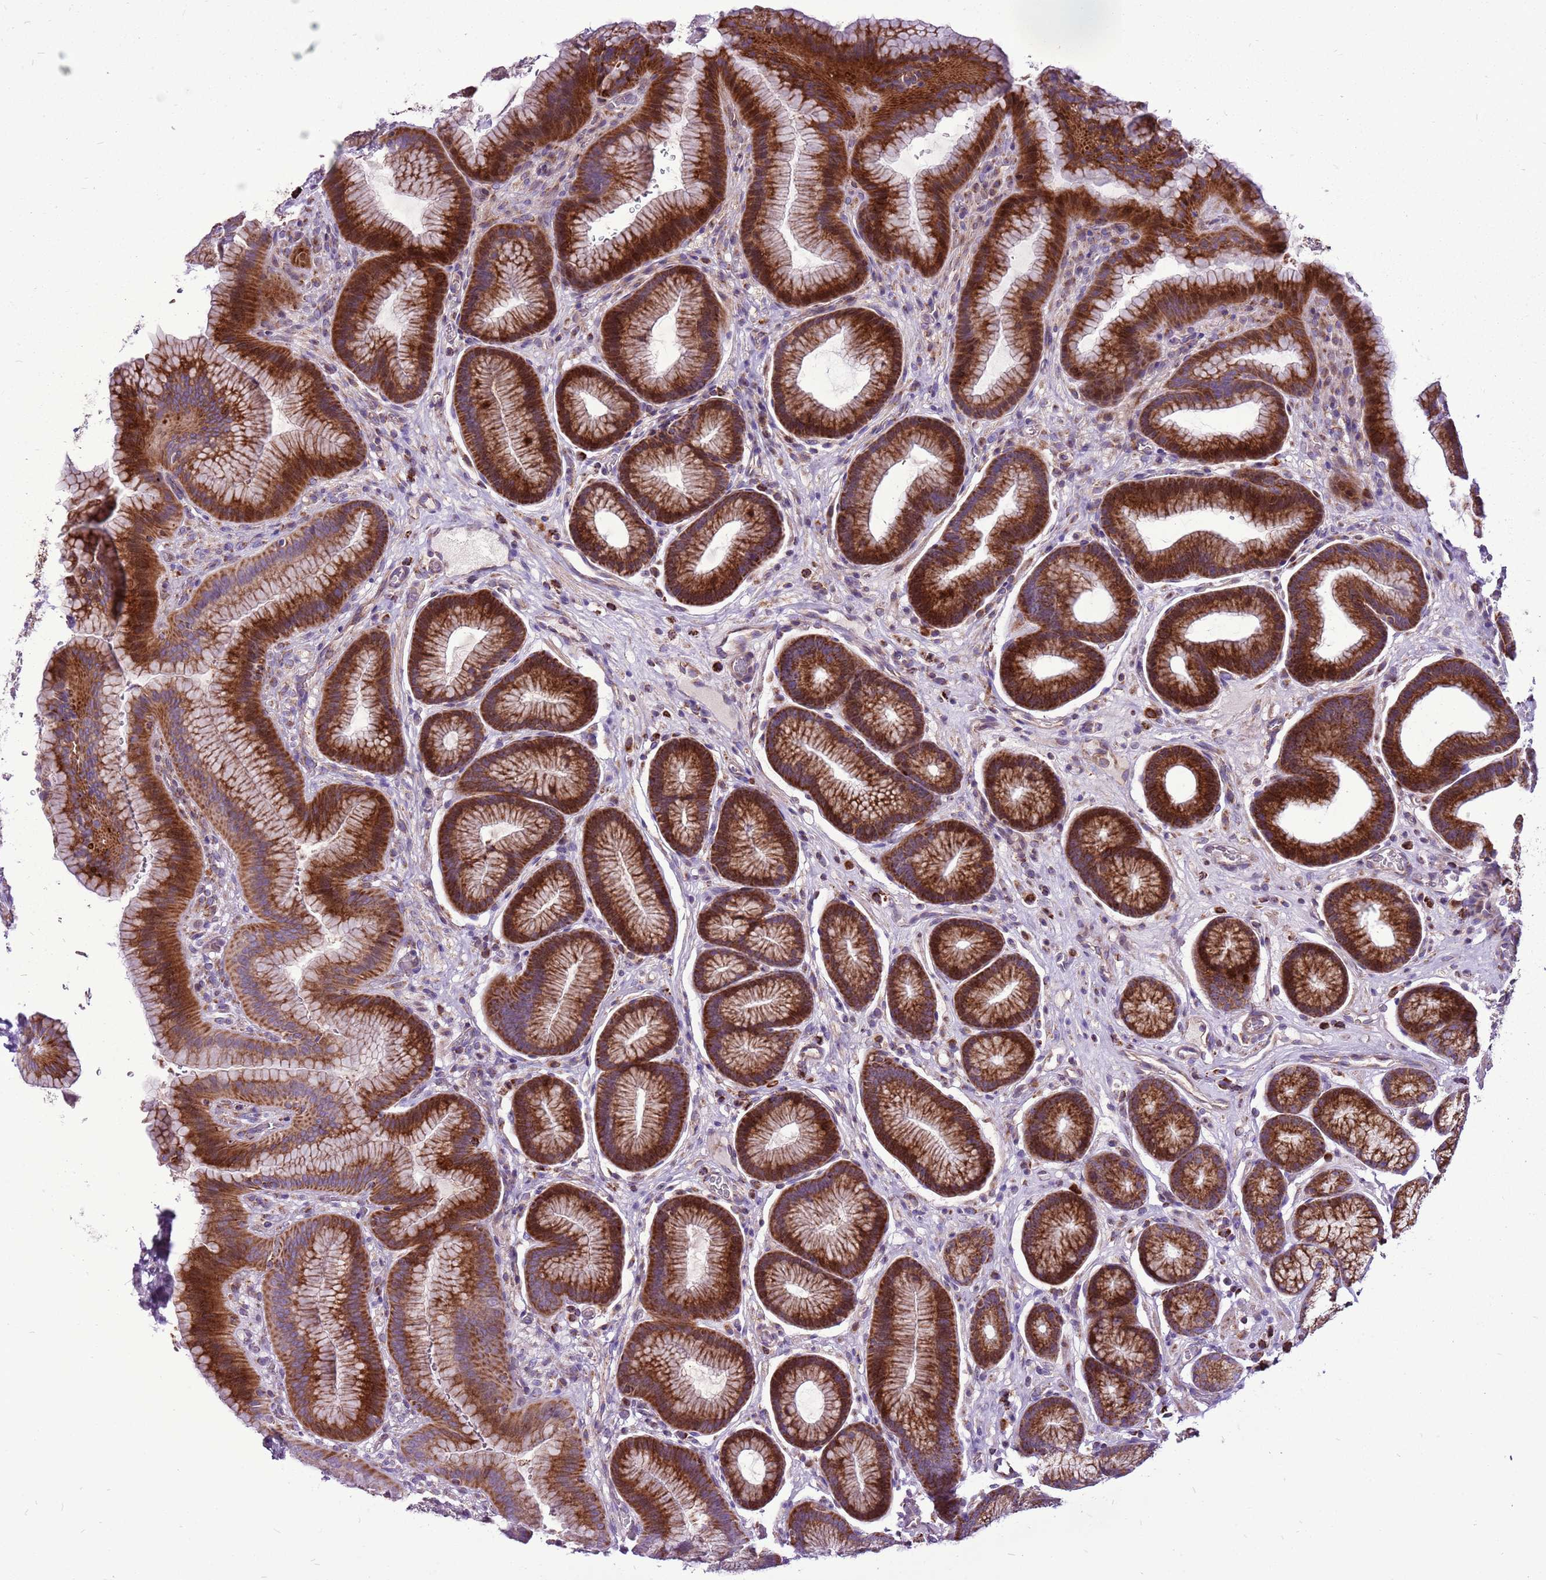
{"staining": {"intensity": "strong", "quantity": ">75%", "location": "cytoplasmic/membranous"}, "tissue": "stomach", "cell_type": "Glandular cells", "image_type": "normal", "snomed": [{"axis": "morphology", "description": "Normal tissue, NOS"}, {"axis": "topography", "description": "Stomach"}], "caption": "Stomach was stained to show a protein in brown. There is high levels of strong cytoplasmic/membranous expression in about >75% of glandular cells. The protein of interest is shown in brown color, while the nuclei are stained blue.", "gene": "GCDH", "patient": {"sex": "male", "age": 42}}